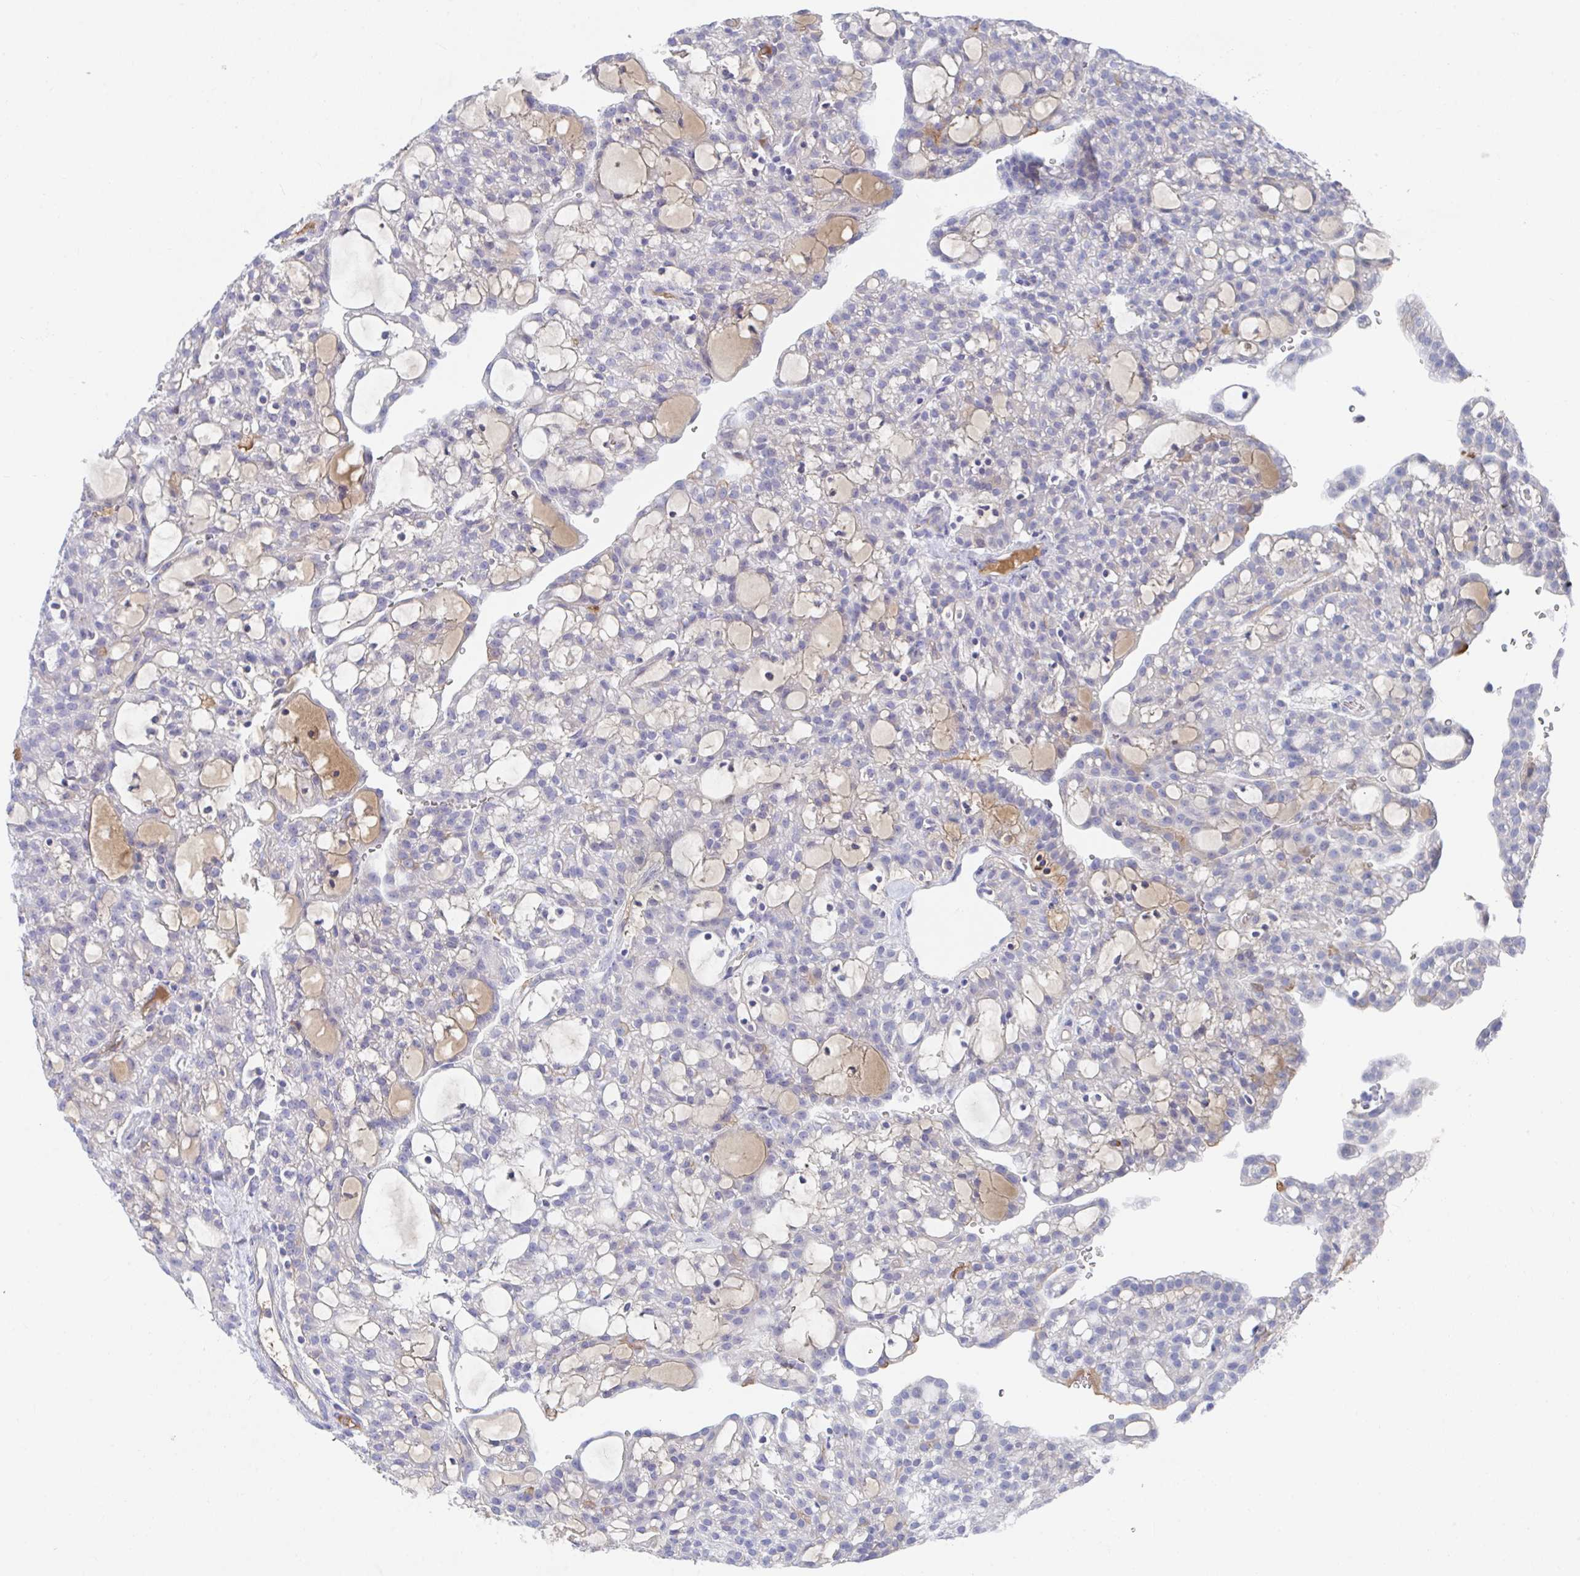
{"staining": {"intensity": "negative", "quantity": "none", "location": "none"}, "tissue": "renal cancer", "cell_type": "Tumor cells", "image_type": "cancer", "snomed": [{"axis": "morphology", "description": "Adenocarcinoma, NOS"}, {"axis": "topography", "description": "Kidney"}], "caption": "The photomicrograph shows no staining of tumor cells in renal cancer (adenocarcinoma).", "gene": "TNFAIP6", "patient": {"sex": "male", "age": 63}}